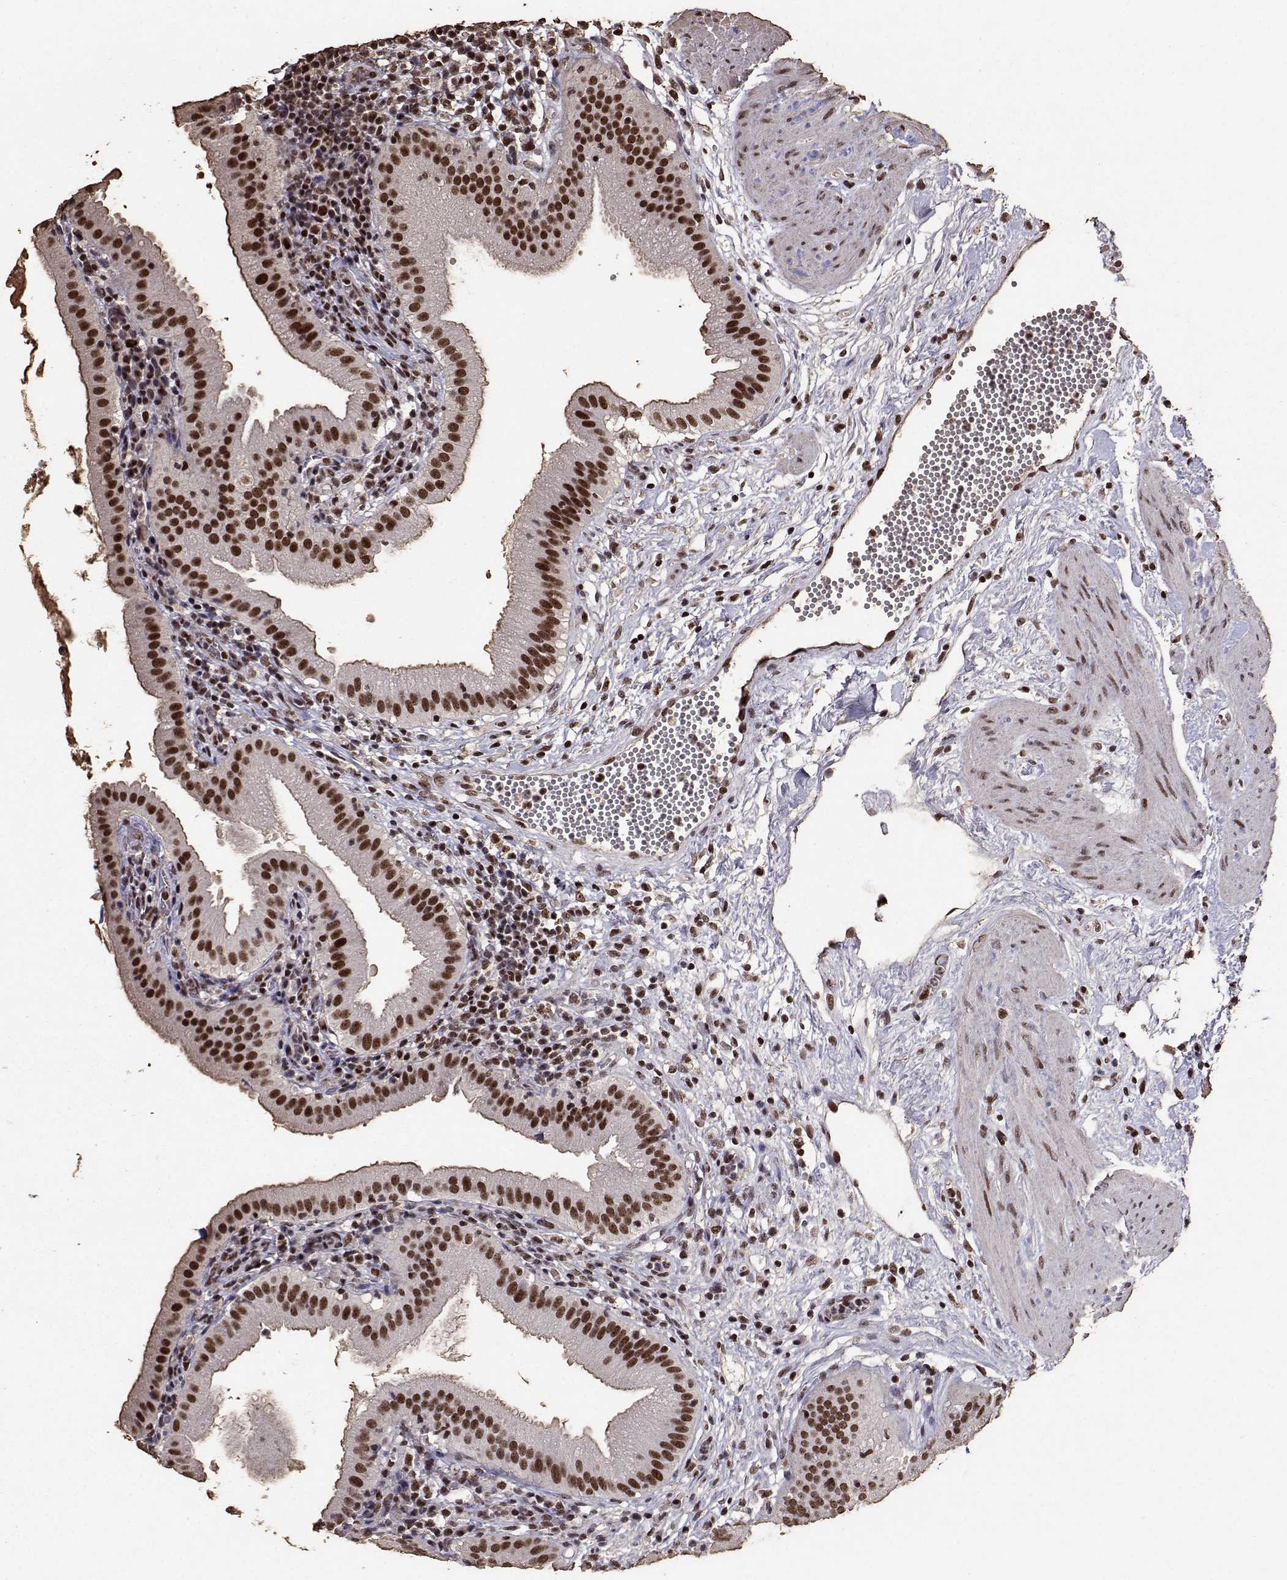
{"staining": {"intensity": "strong", "quantity": ">75%", "location": "nuclear"}, "tissue": "gallbladder", "cell_type": "Glandular cells", "image_type": "normal", "snomed": [{"axis": "morphology", "description": "Normal tissue, NOS"}, {"axis": "topography", "description": "Gallbladder"}], "caption": "Glandular cells exhibit high levels of strong nuclear expression in about >75% of cells in unremarkable human gallbladder. The protein is stained brown, and the nuclei are stained in blue (DAB IHC with brightfield microscopy, high magnification).", "gene": "TOE1", "patient": {"sex": "female", "age": 65}}